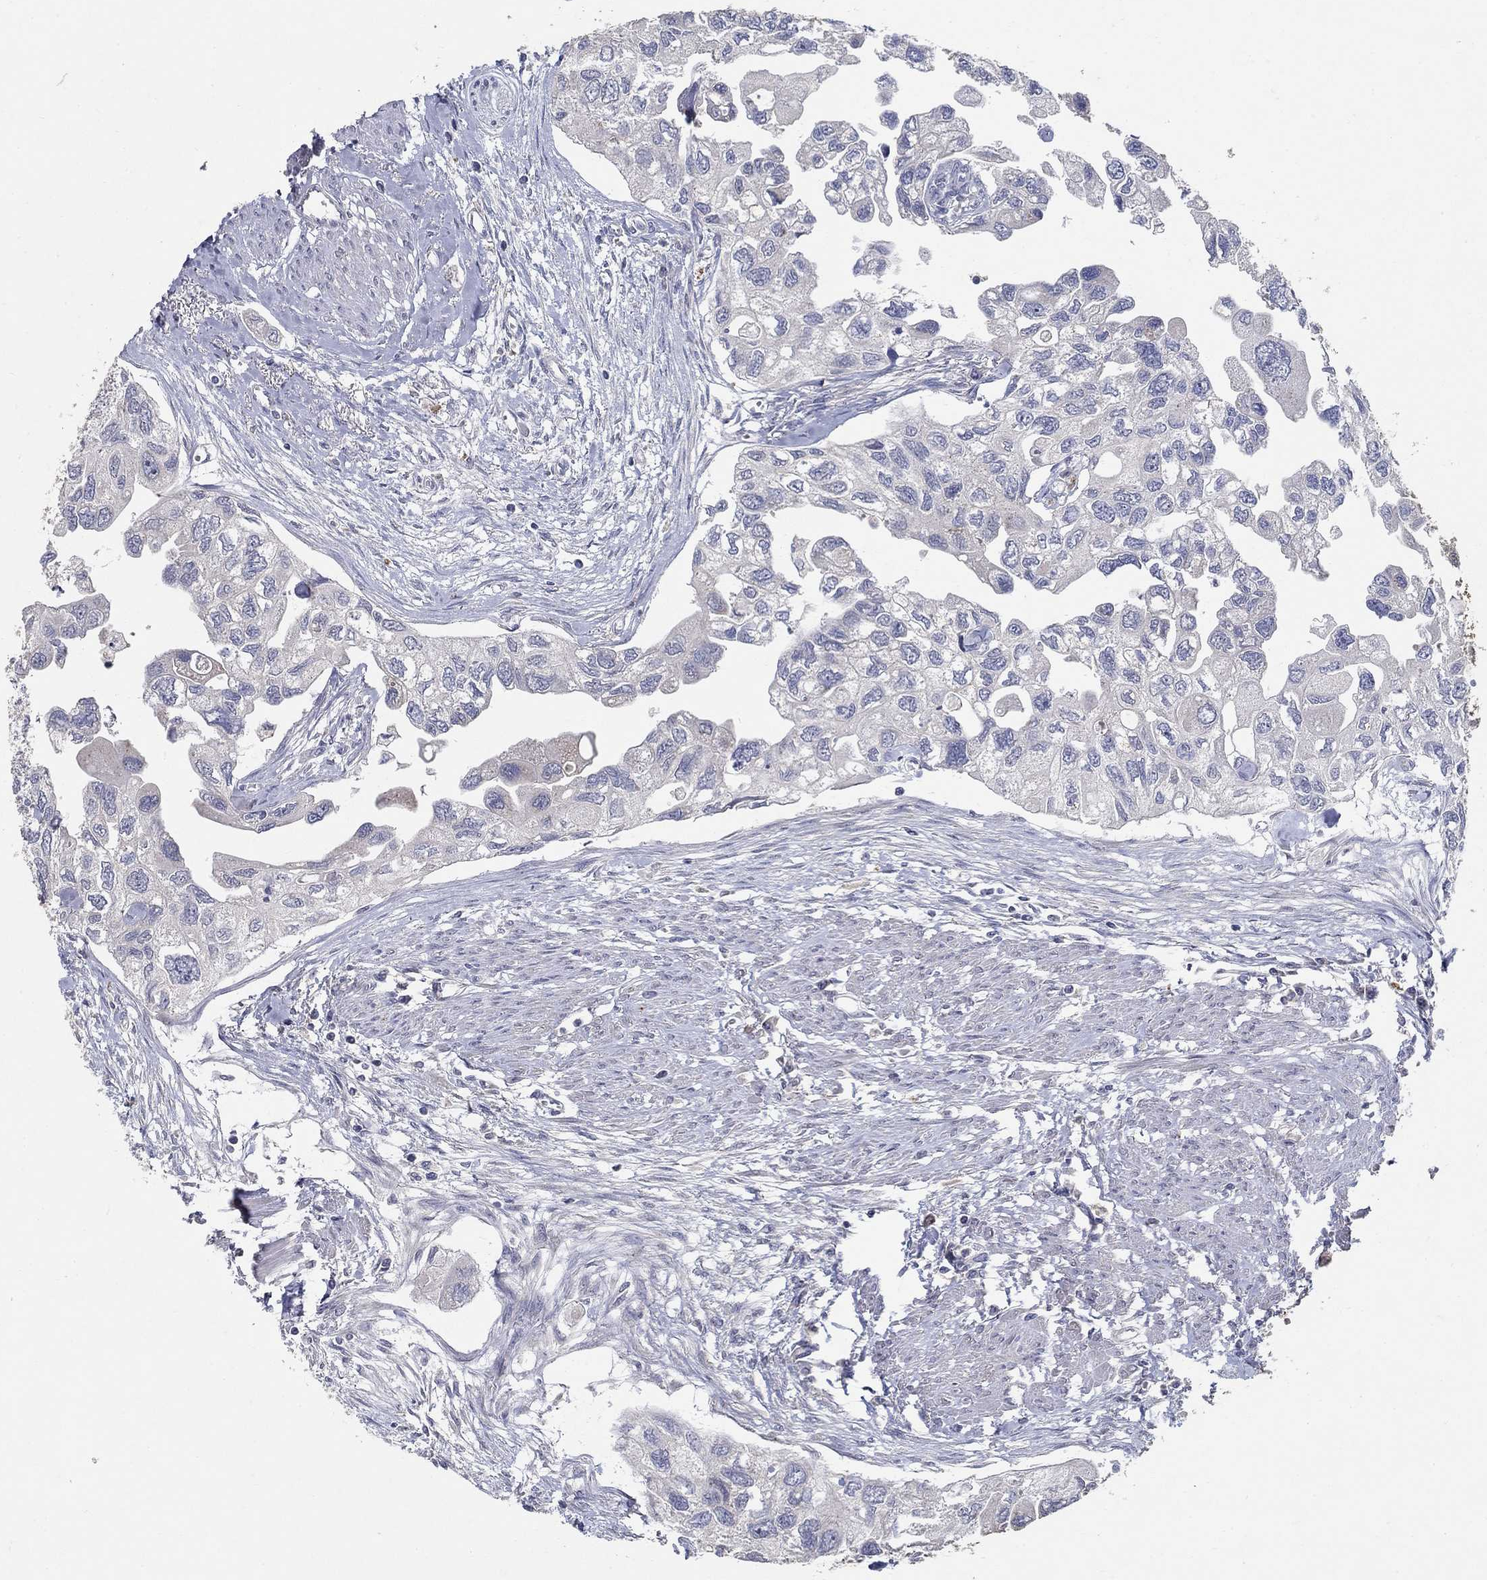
{"staining": {"intensity": "negative", "quantity": "none", "location": "none"}, "tissue": "urothelial cancer", "cell_type": "Tumor cells", "image_type": "cancer", "snomed": [{"axis": "morphology", "description": "Urothelial carcinoma, High grade"}, {"axis": "topography", "description": "Urinary bladder"}], "caption": "IHC of human high-grade urothelial carcinoma exhibits no staining in tumor cells.", "gene": "PROZ", "patient": {"sex": "male", "age": 59}}